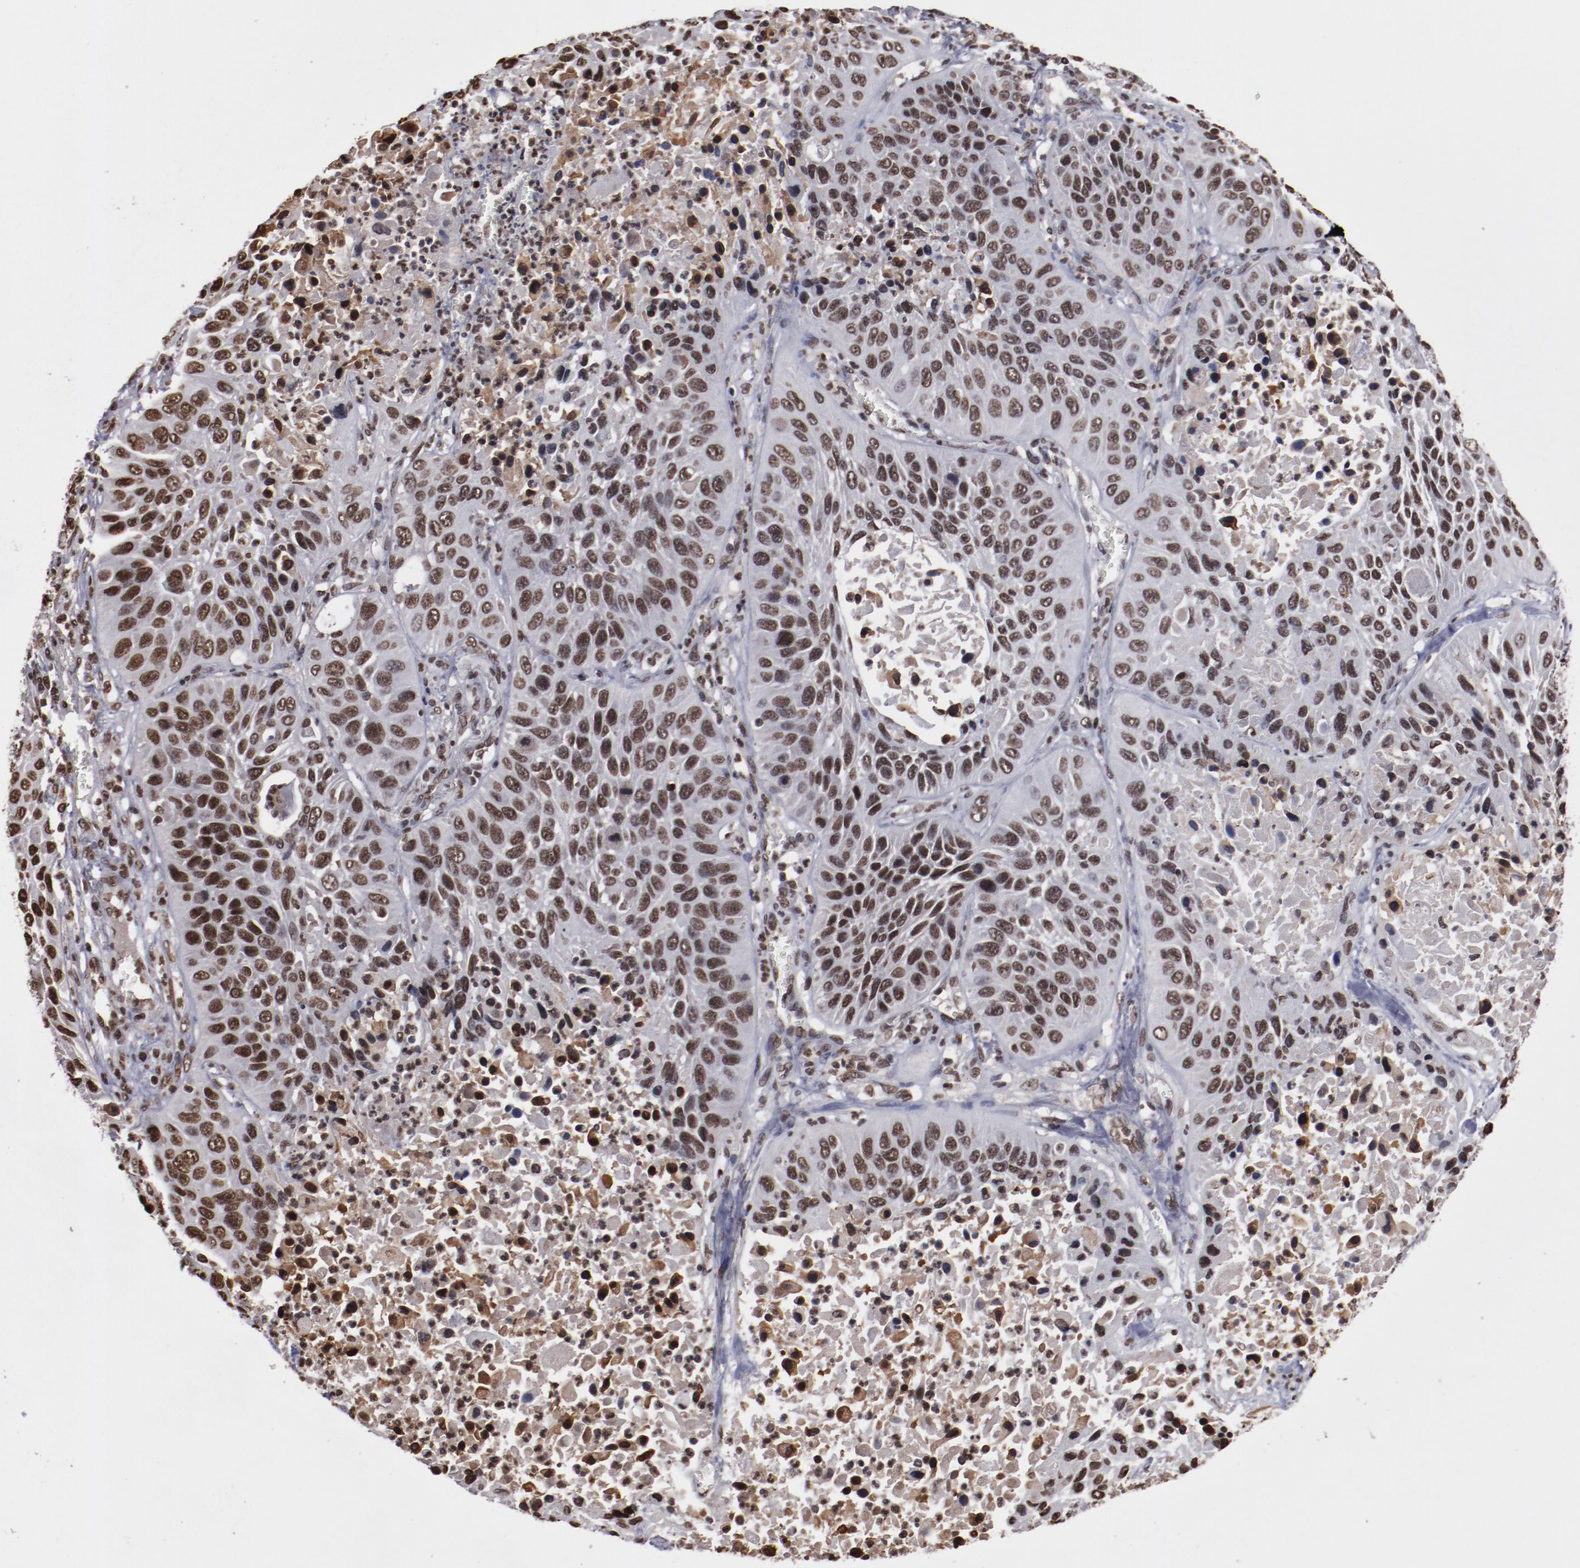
{"staining": {"intensity": "strong", "quantity": ">75%", "location": "nuclear"}, "tissue": "lung cancer", "cell_type": "Tumor cells", "image_type": "cancer", "snomed": [{"axis": "morphology", "description": "Squamous cell carcinoma, NOS"}, {"axis": "topography", "description": "Lung"}], "caption": "This is an image of immunohistochemistry (IHC) staining of lung squamous cell carcinoma, which shows strong expression in the nuclear of tumor cells.", "gene": "AKT1", "patient": {"sex": "female", "age": 76}}